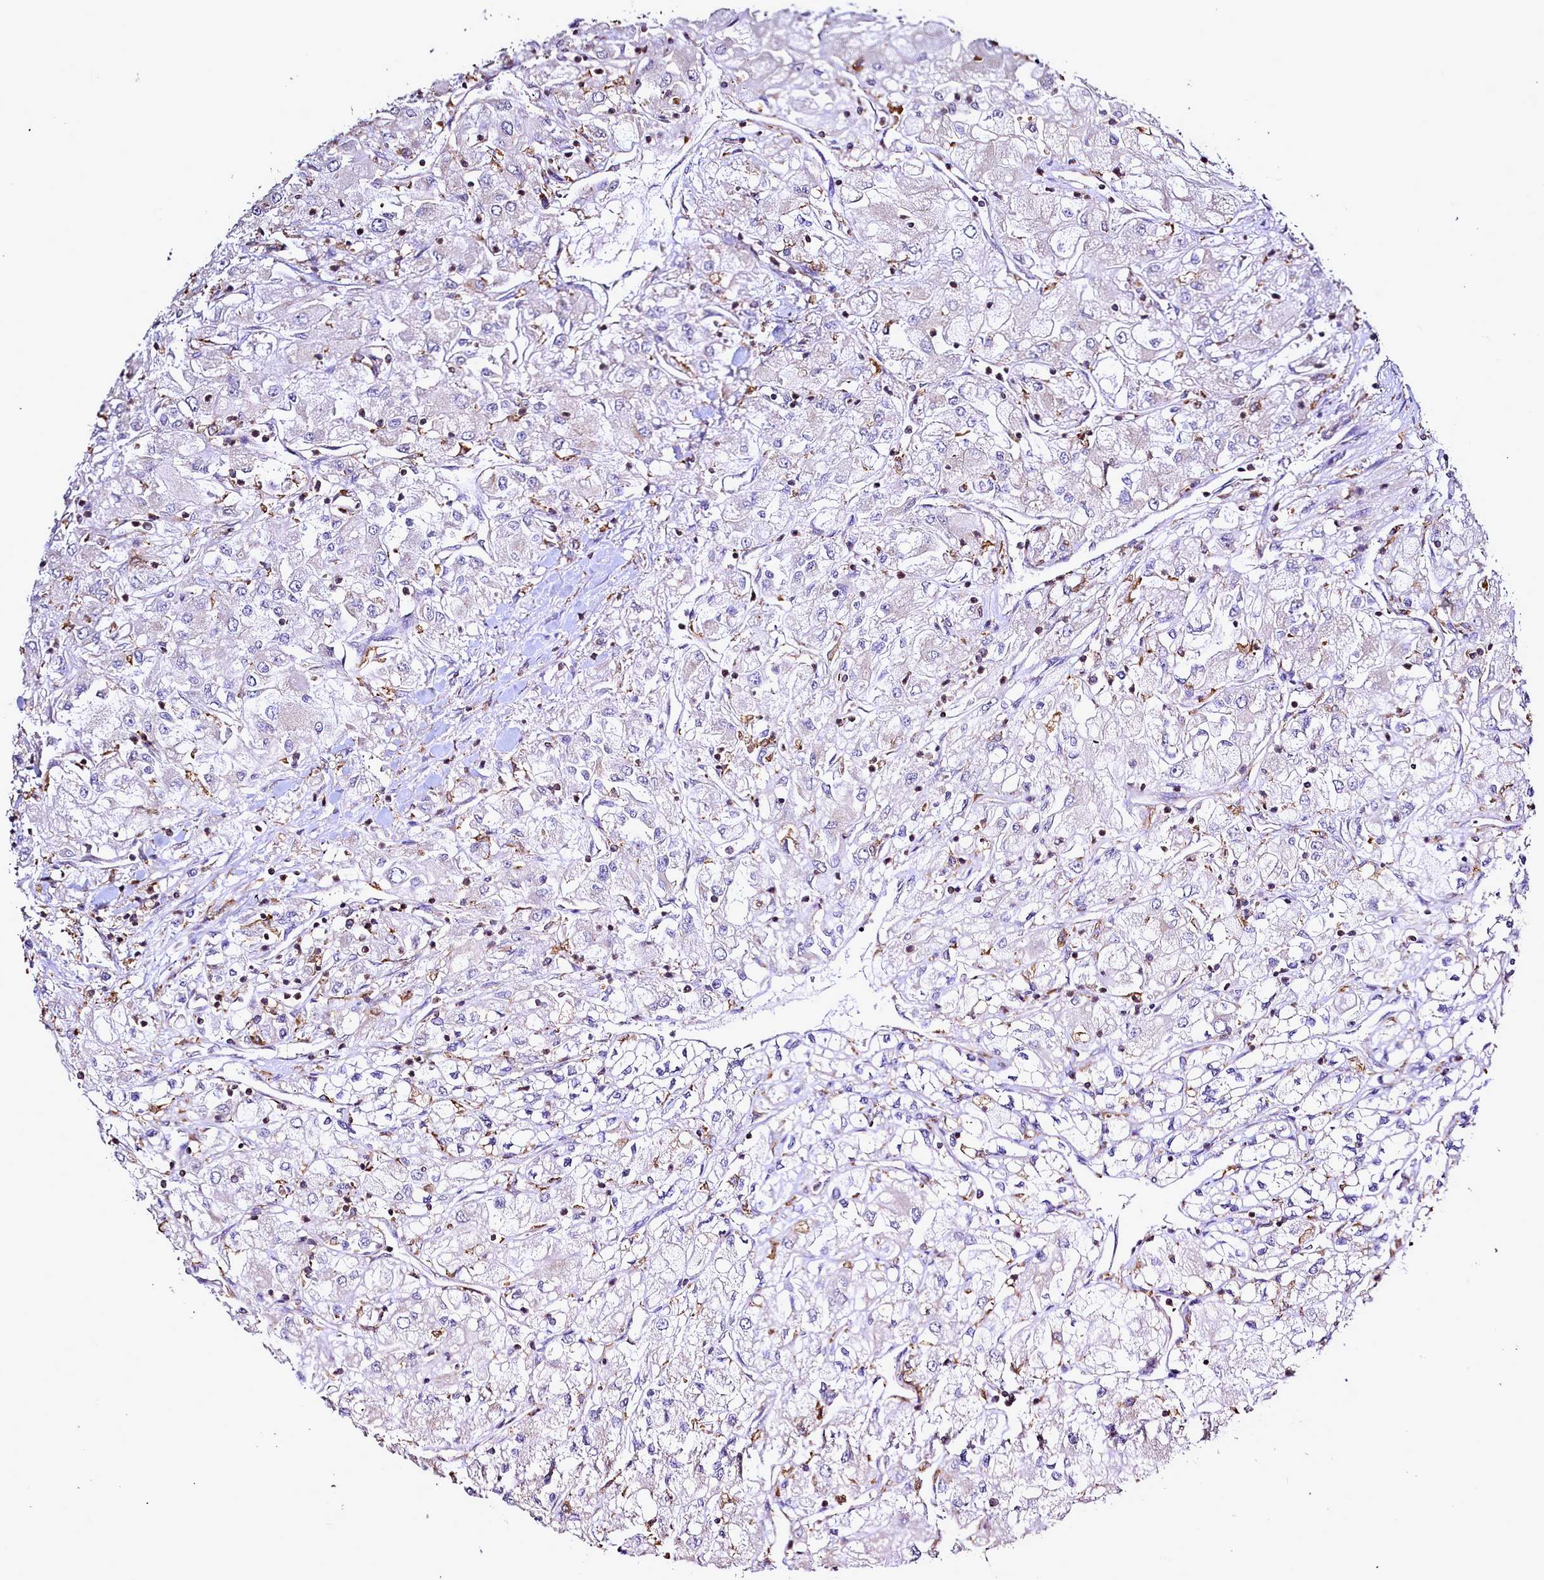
{"staining": {"intensity": "negative", "quantity": "none", "location": "none"}, "tissue": "renal cancer", "cell_type": "Tumor cells", "image_type": "cancer", "snomed": [{"axis": "morphology", "description": "Adenocarcinoma, NOS"}, {"axis": "topography", "description": "Kidney"}], "caption": "This is an immunohistochemistry image of human adenocarcinoma (renal). There is no expression in tumor cells.", "gene": "NCKAP1L", "patient": {"sex": "male", "age": 80}}